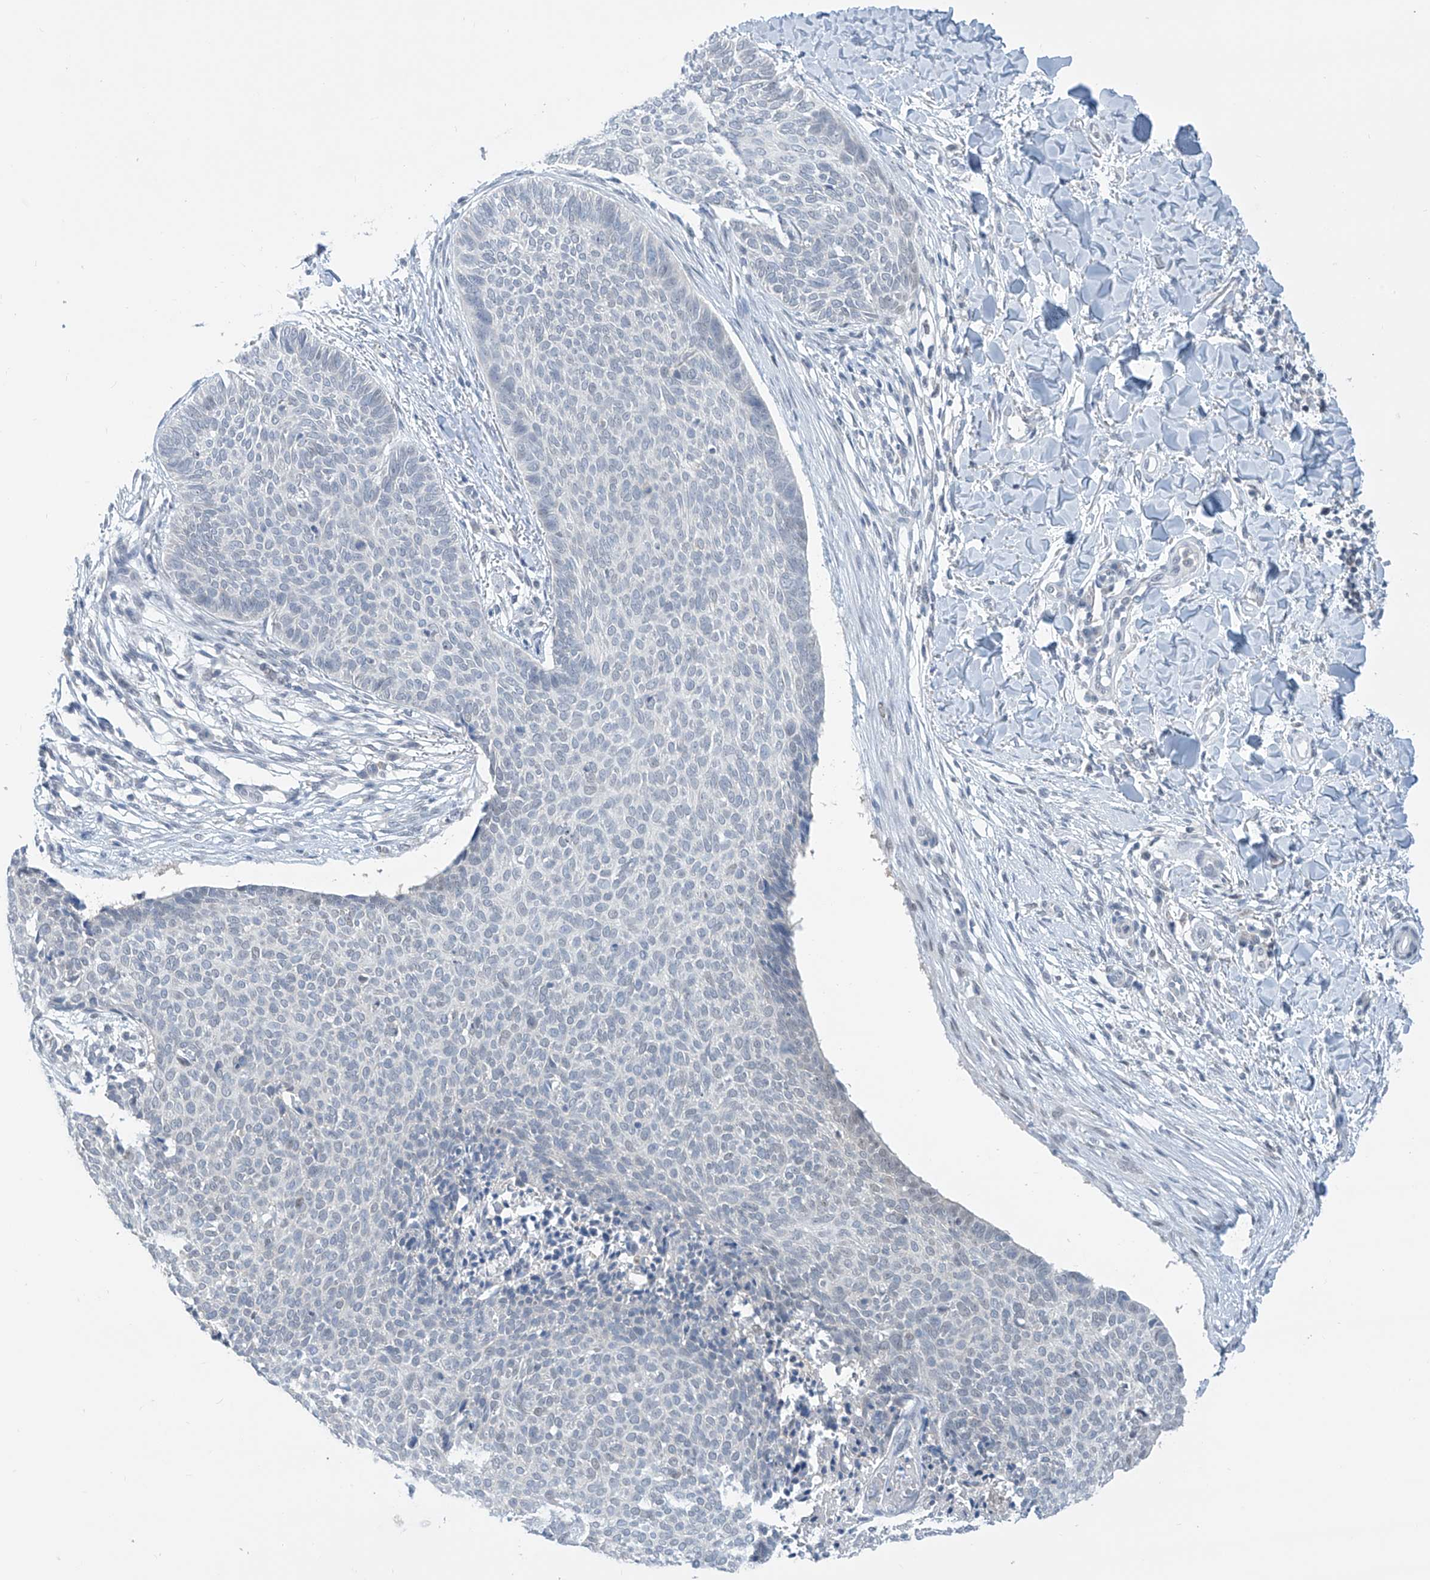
{"staining": {"intensity": "negative", "quantity": "none", "location": "none"}, "tissue": "skin cancer", "cell_type": "Tumor cells", "image_type": "cancer", "snomed": [{"axis": "morphology", "description": "Normal tissue, NOS"}, {"axis": "morphology", "description": "Basal cell carcinoma"}, {"axis": "topography", "description": "Skin"}], "caption": "Tumor cells show no significant protein positivity in skin cancer (basal cell carcinoma). The staining is performed using DAB (3,3'-diaminobenzidine) brown chromogen with nuclei counter-stained in using hematoxylin.", "gene": "APLF", "patient": {"sex": "male", "age": 50}}